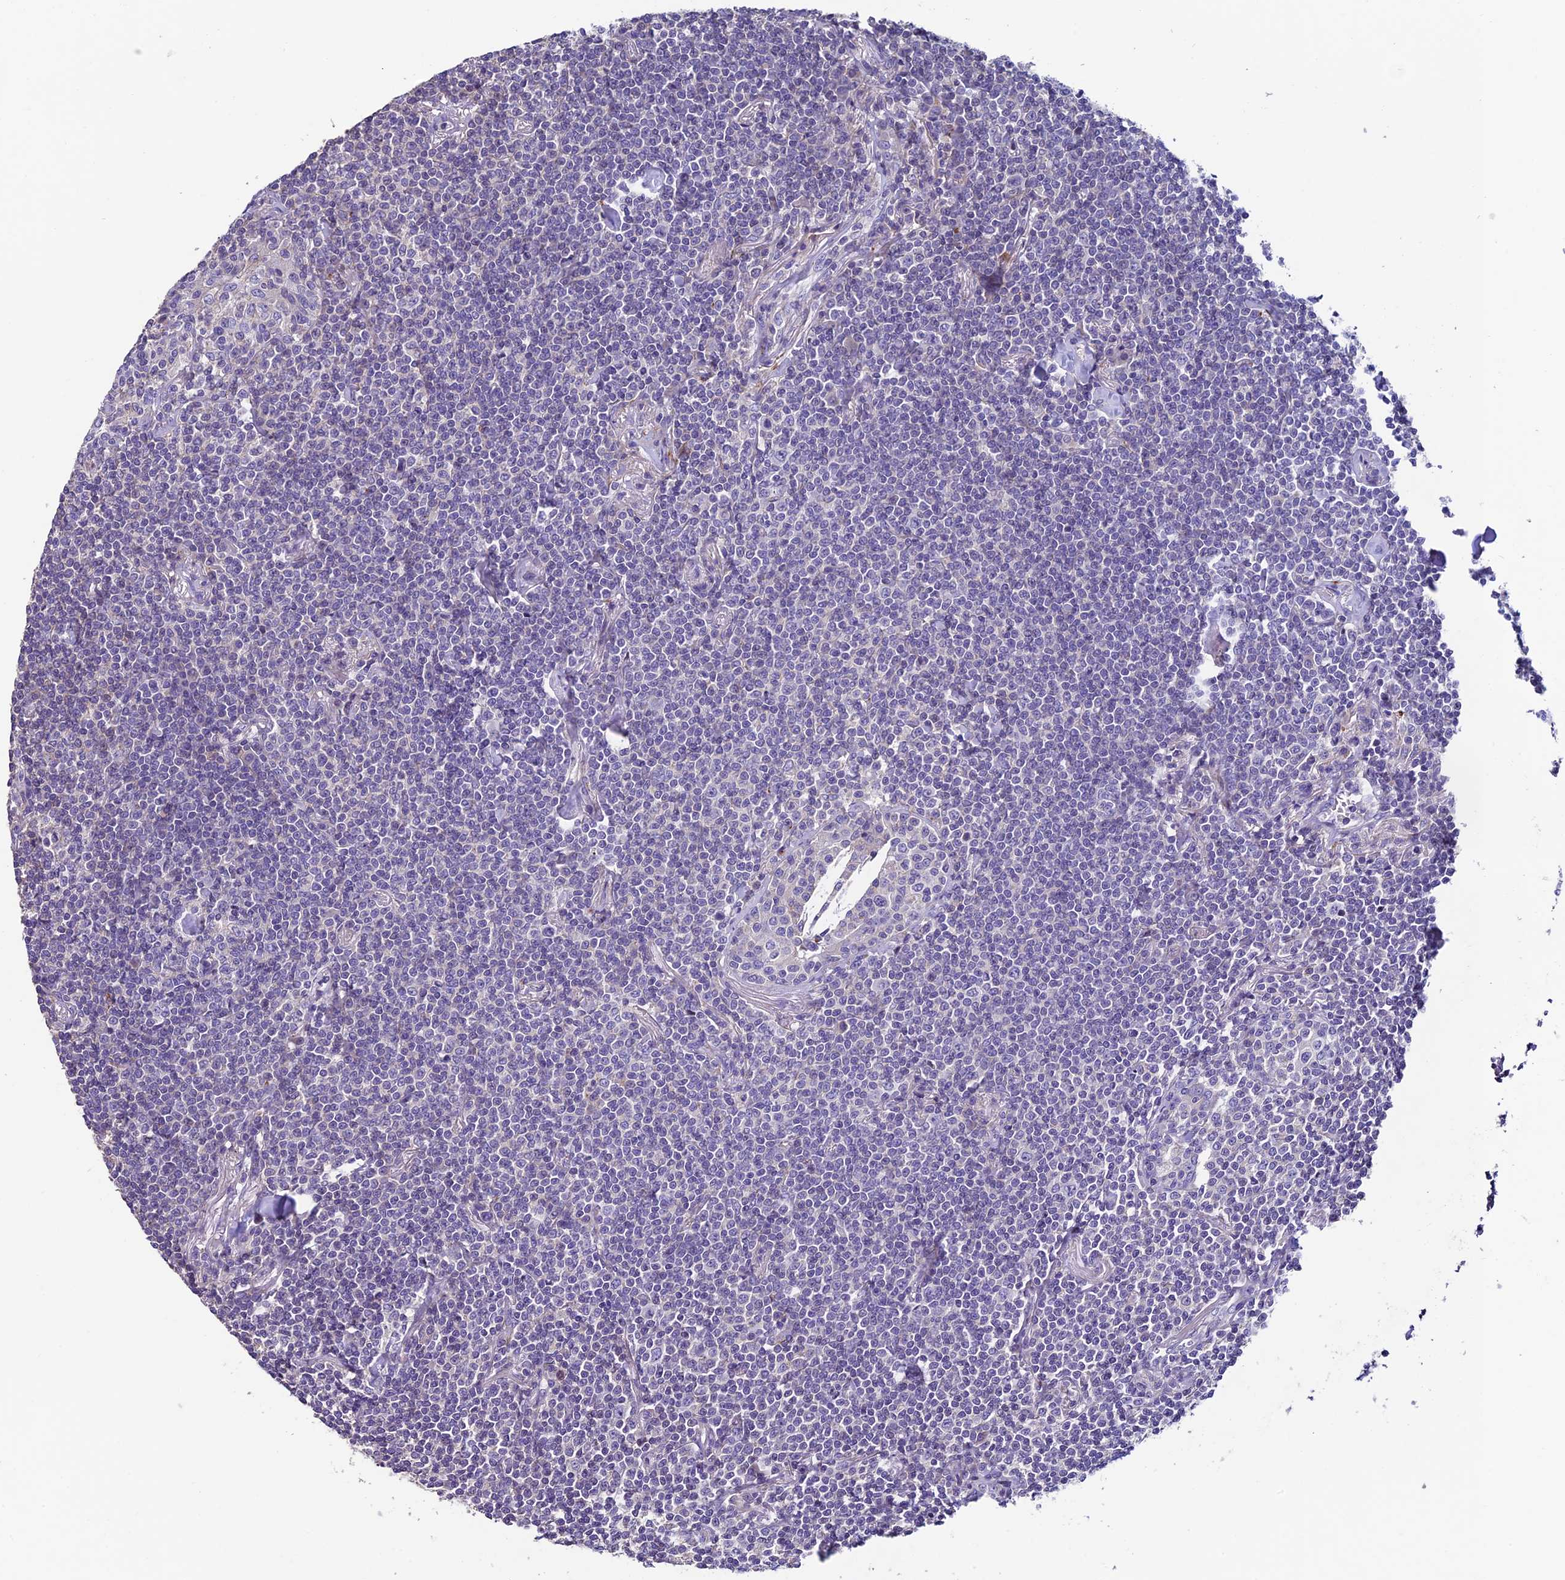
{"staining": {"intensity": "negative", "quantity": "none", "location": "none"}, "tissue": "lymphoma", "cell_type": "Tumor cells", "image_type": "cancer", "snomed": [{"axis": "morphology", "description": "Malignant lymphoma, non-Hodgkin's type, Low grade"}, {"axis": "topography", "description": "Lung"}], "caption": "This histopathology image is of malignant lymphoma, non-Hodgkin's type (low-grade) stained with immunohistochemistry (IHC) to label a protein in brown with the nuclei are counter-stained blue. There is no staining in tumor cells.", "gene": "FAM178B", "patient": {"sex": "female", "age": 71}}